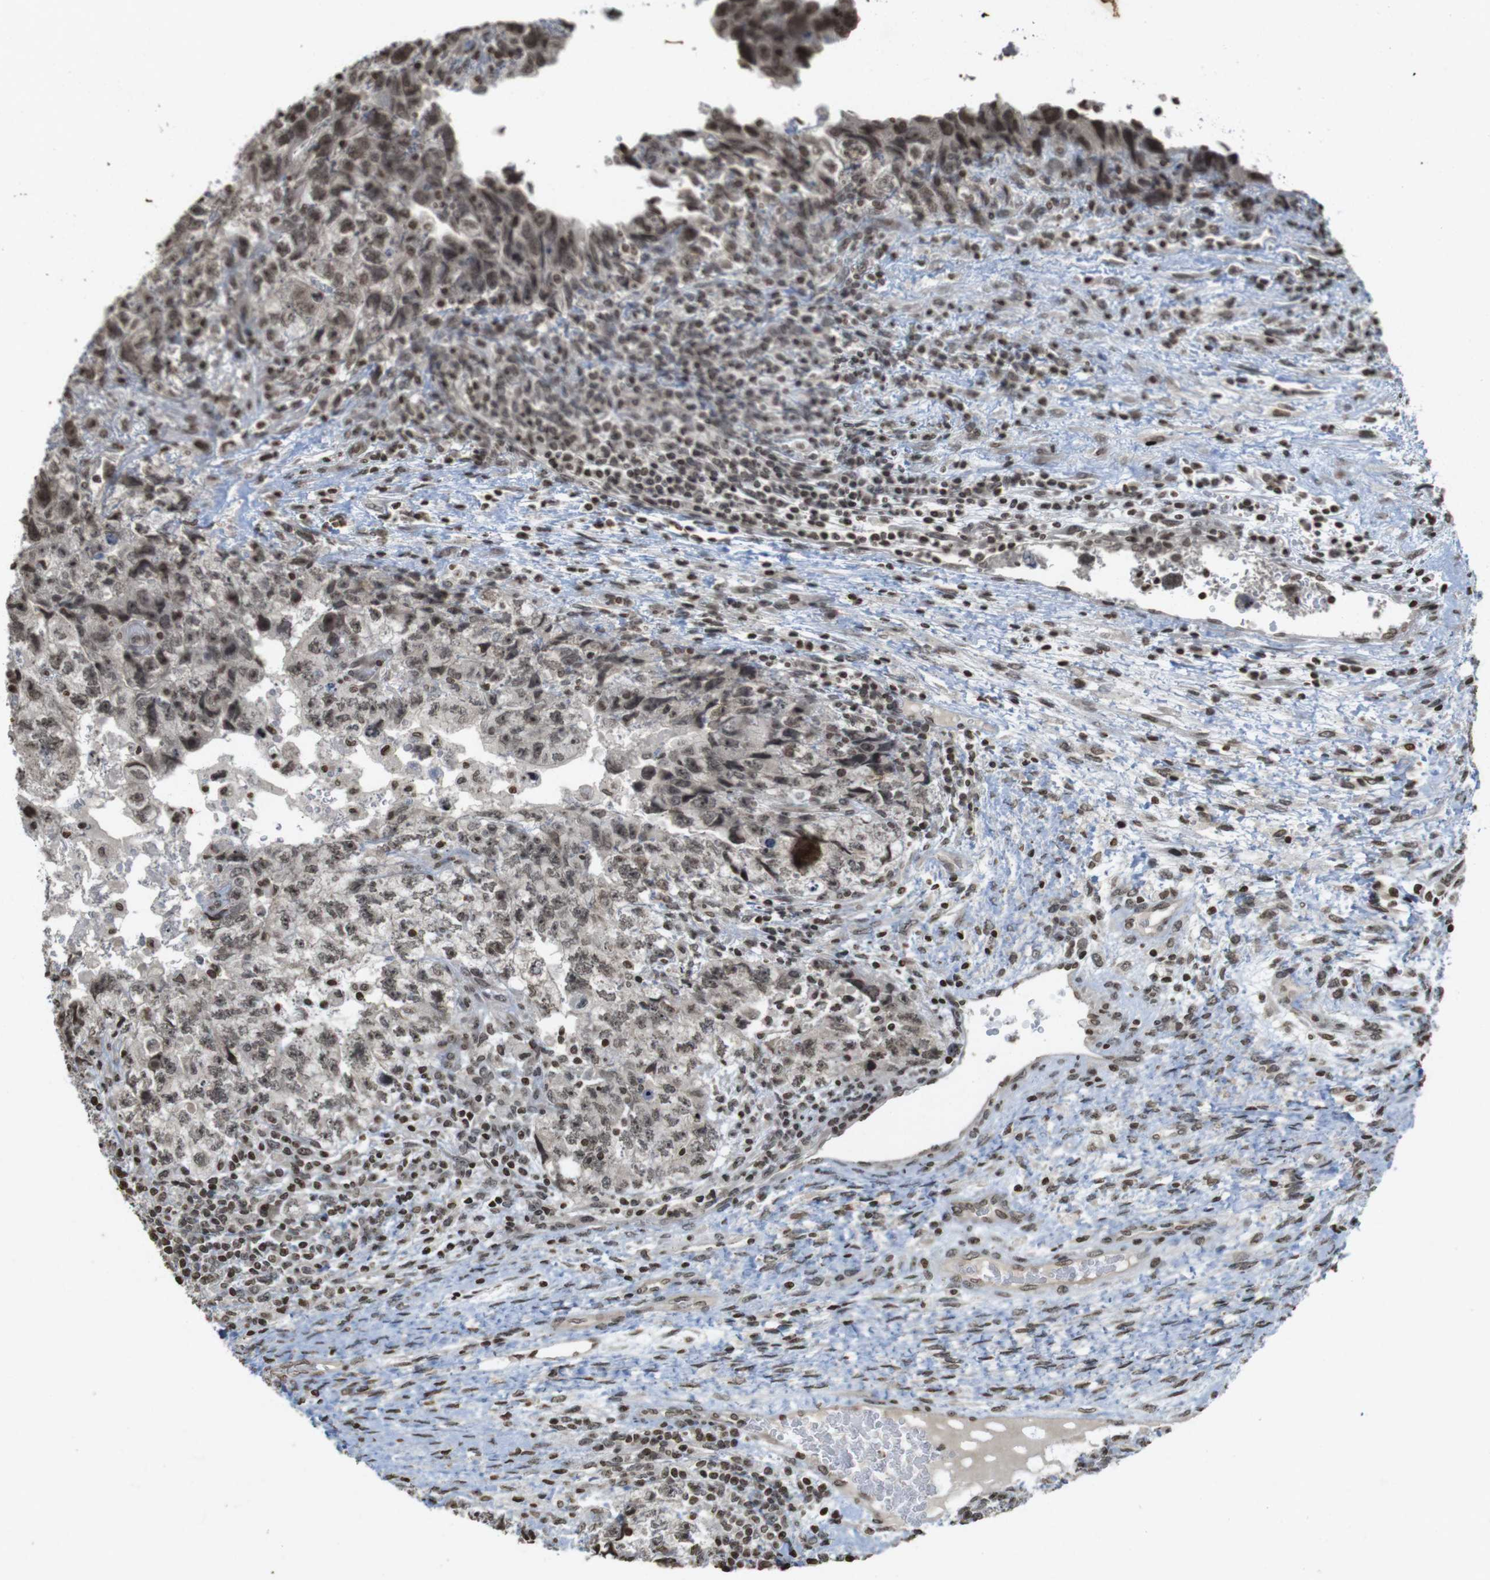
{"staining": {"intensity": "weak", "quantity": ">75%", "location": "cytoplasmic/membranous,nuclear"}, "tissue": "testis cancer", "cell_type": "Tumor cells", "image_type": "cancer", "snomed": [{"axis": "morphology", "description": "Carcinoma, Embryonal, NOS"}, {"axis": "topography", "description": "Testis"}], "caption": "IHC of testis cancer reveals low levels of weak cytoplasmic/membranous and nuclear staining in approximately >75% of tumor cells. (DAB = brown stain, brightfield microscopy at high magnification).", "gene": "FOXA3", "patient": {"sex": "male", "age": 36}}